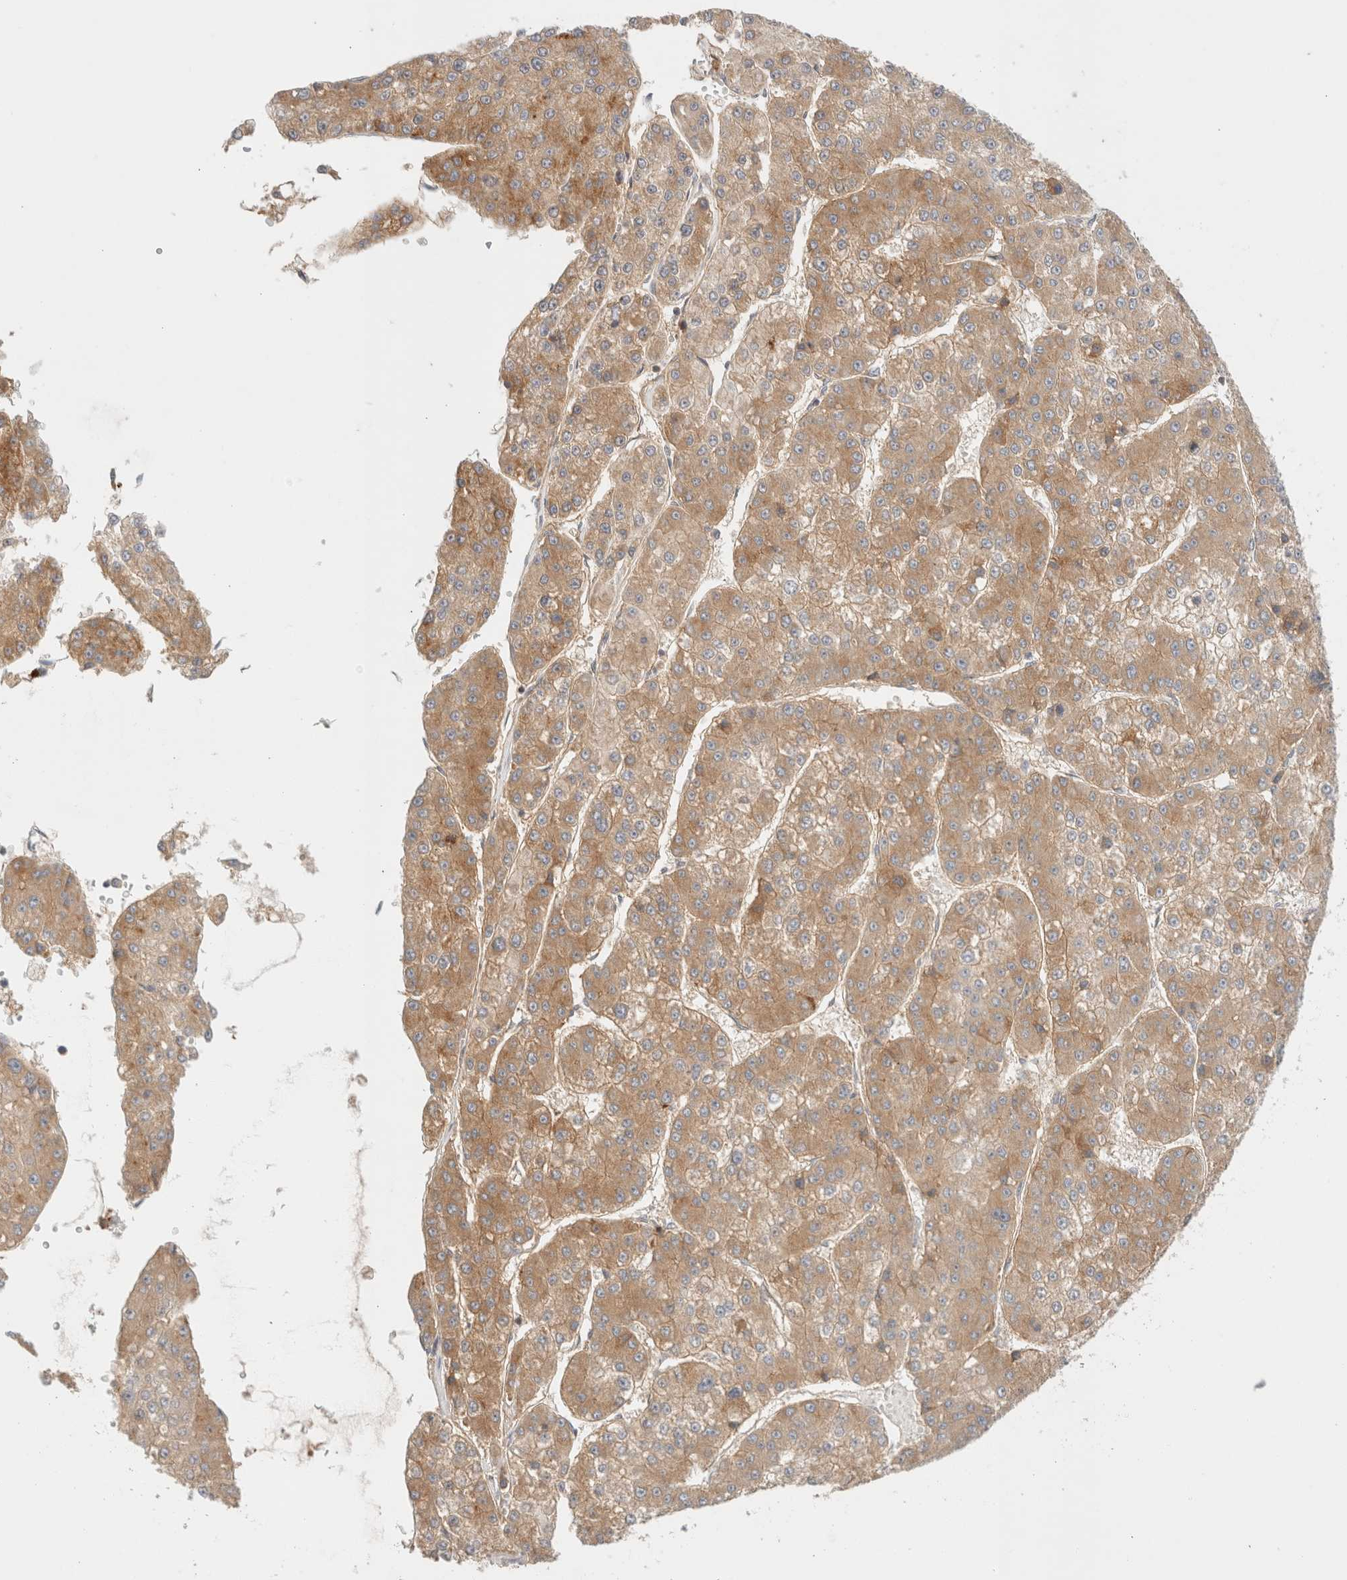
{"staining": {"intensity": "moderate", "quantity": ">75%", "location": "cytoplasmic/membranous"}, "tissue": "liver cancer", "cell_type": "Tumor cells", "image_type": "cancer", "snomed": [{"axis": "morphology", "description": "Carcinoma, Hepatocellular, NOS"}, {"axis": "topography", "description": "Liver"}], "caption": "Tumor cells reveal medium levels of moderate cytoplasmic/membranous staining in about >75% of cells in human hepatocellular carcinoma (liver). Immunohistochemistry (ihc) stains the protein in brown and the nuclei are stained blue.", "gene": "MRM3", "patient": {"sex": "female", "age": 73}}